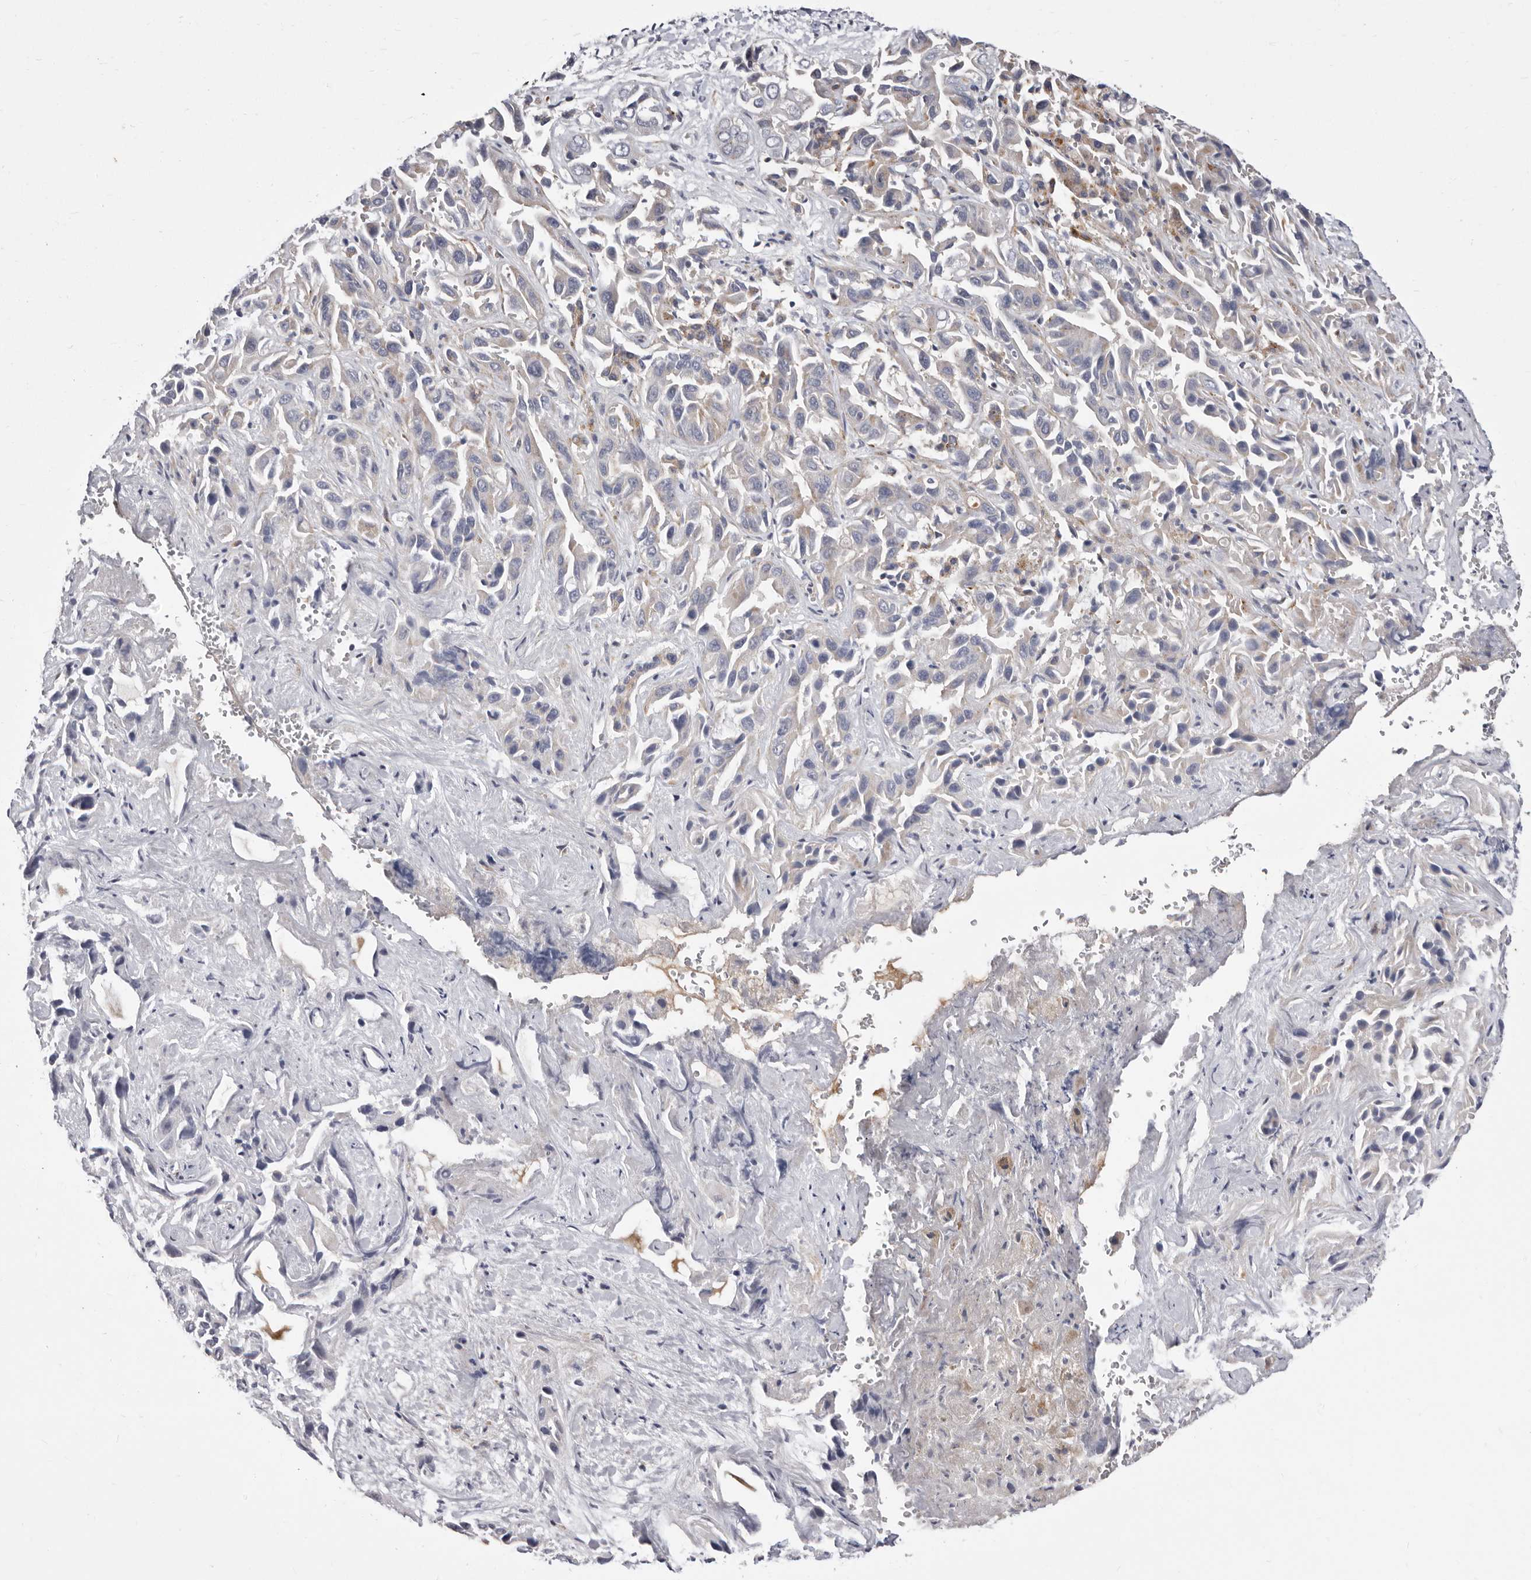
{"staining": {"intensity": "moderate", "quantity": "<25%", "location": "cytoplasmic/membranous"}, "tissue": "liver cancer", "cell_type": "Tumor cells", "image_type": "cancer", "snomed": [{"axis": "morphology", "description": "Cholangiocarcinoma"}, {"axis": "topography", "description": "Liver"}], "caption": "Immunohistochemical staining of liver cancer (cholangiocarcinoma) reveals moderate cytoplasmic/membranous protein positivity in approximately <25% of tumor cells.", "gene": "NUBPL", "patient": {"sex": "female", "age": 52}}